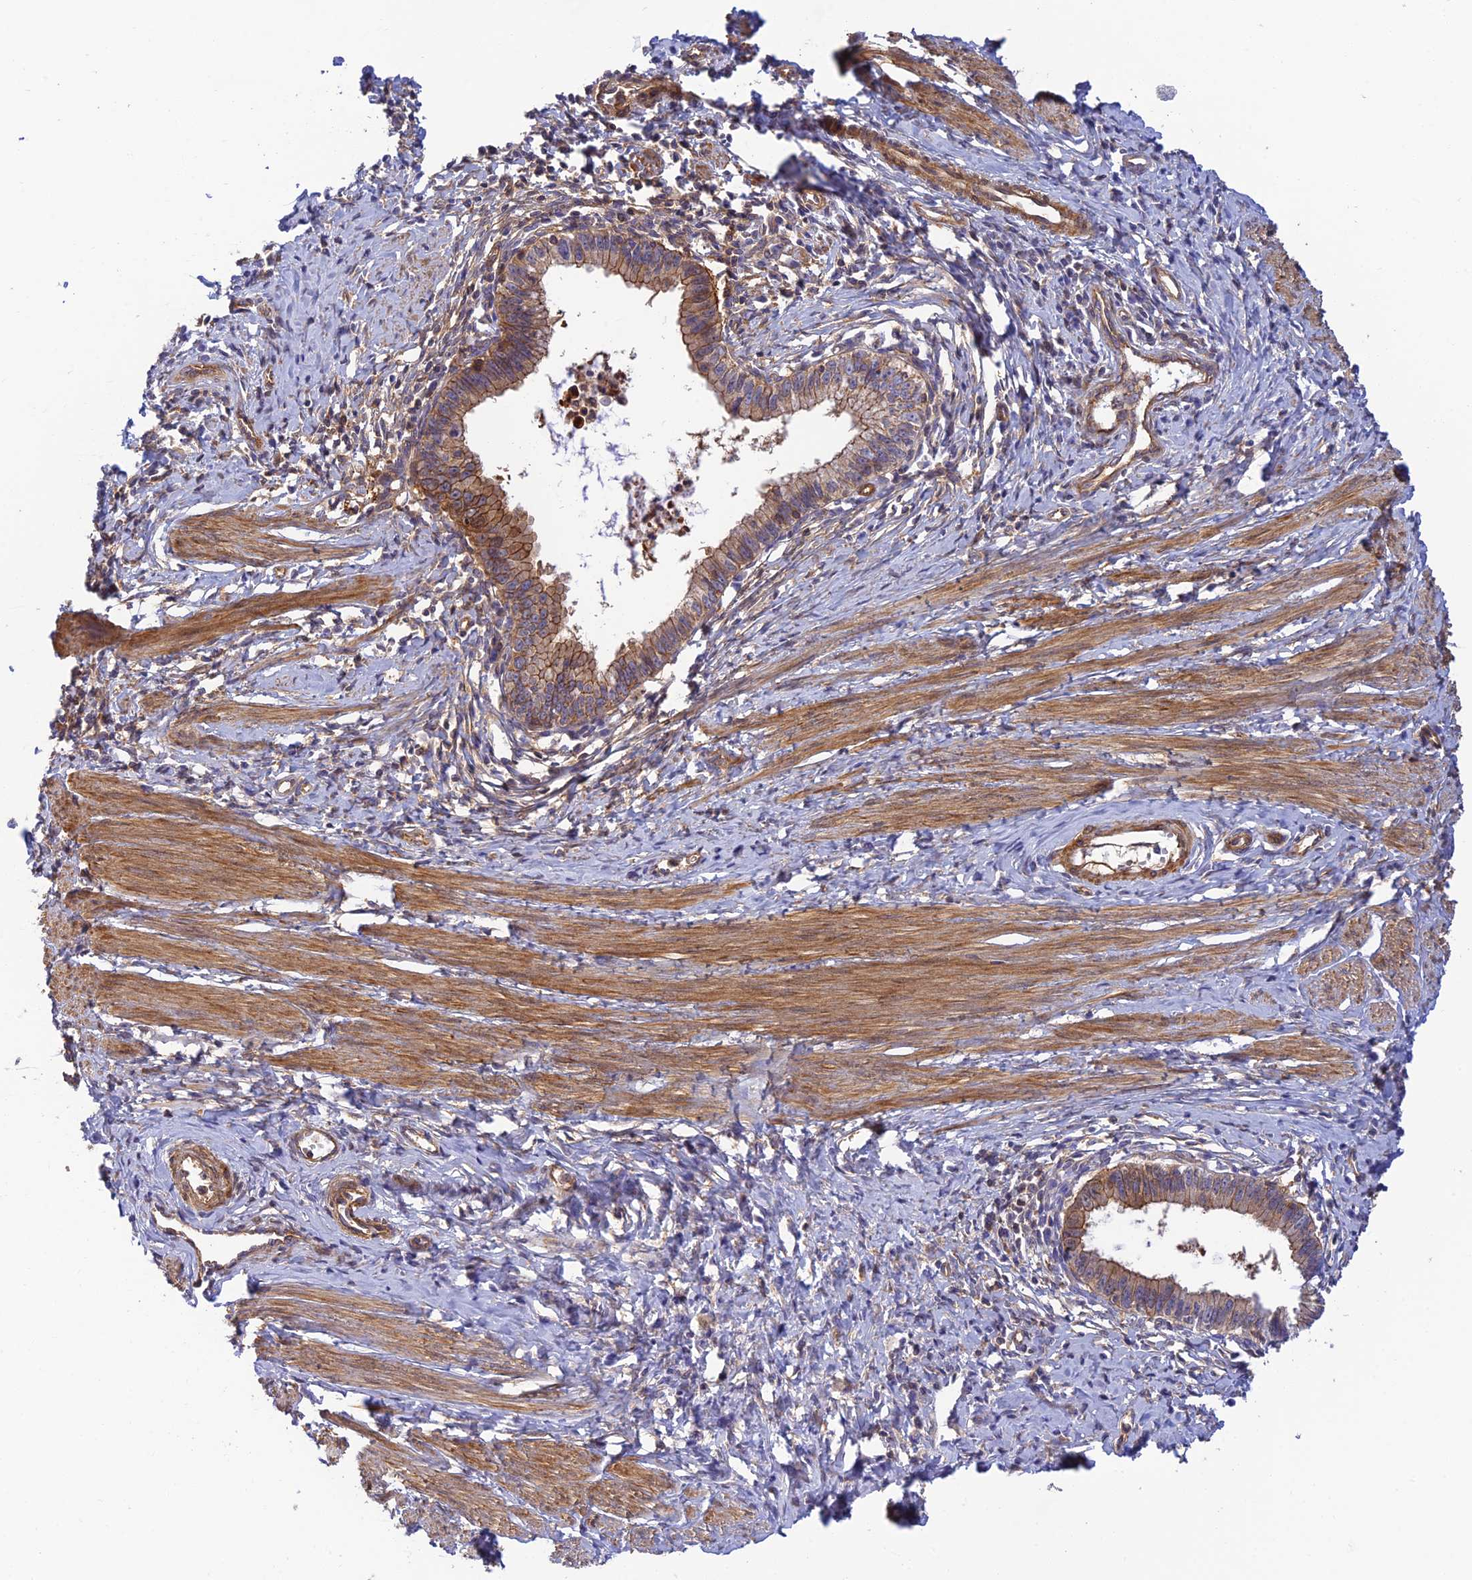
{"staining": {"intensity": "moderate", "quantity": "25%-75%", "location": "cytoplasmic/membranous"}, "tissue": "cervical cancer", "cell_type": "Tumor cells", "image_type": "cancer", "snomed": [{"axis": "morphology", "description": "Adenocarcinoma, NOS"}, {"axis": "topography", "description": "Cervix"}], "caption": "DAB (3,3'-diaminobenzidine) immunohistochemical staining of cervical cancer (adenocarcinoma) displays moderate cytoplasmic/membranous protein staining in about 25%-75% of tumor cells. (DAB (3,3'-diaminobenzidine) = brown stain, brightfield microscopy at high magnification).", "gene": "PPP1R12C", "patient": {"sex": "female", "age": 36}}